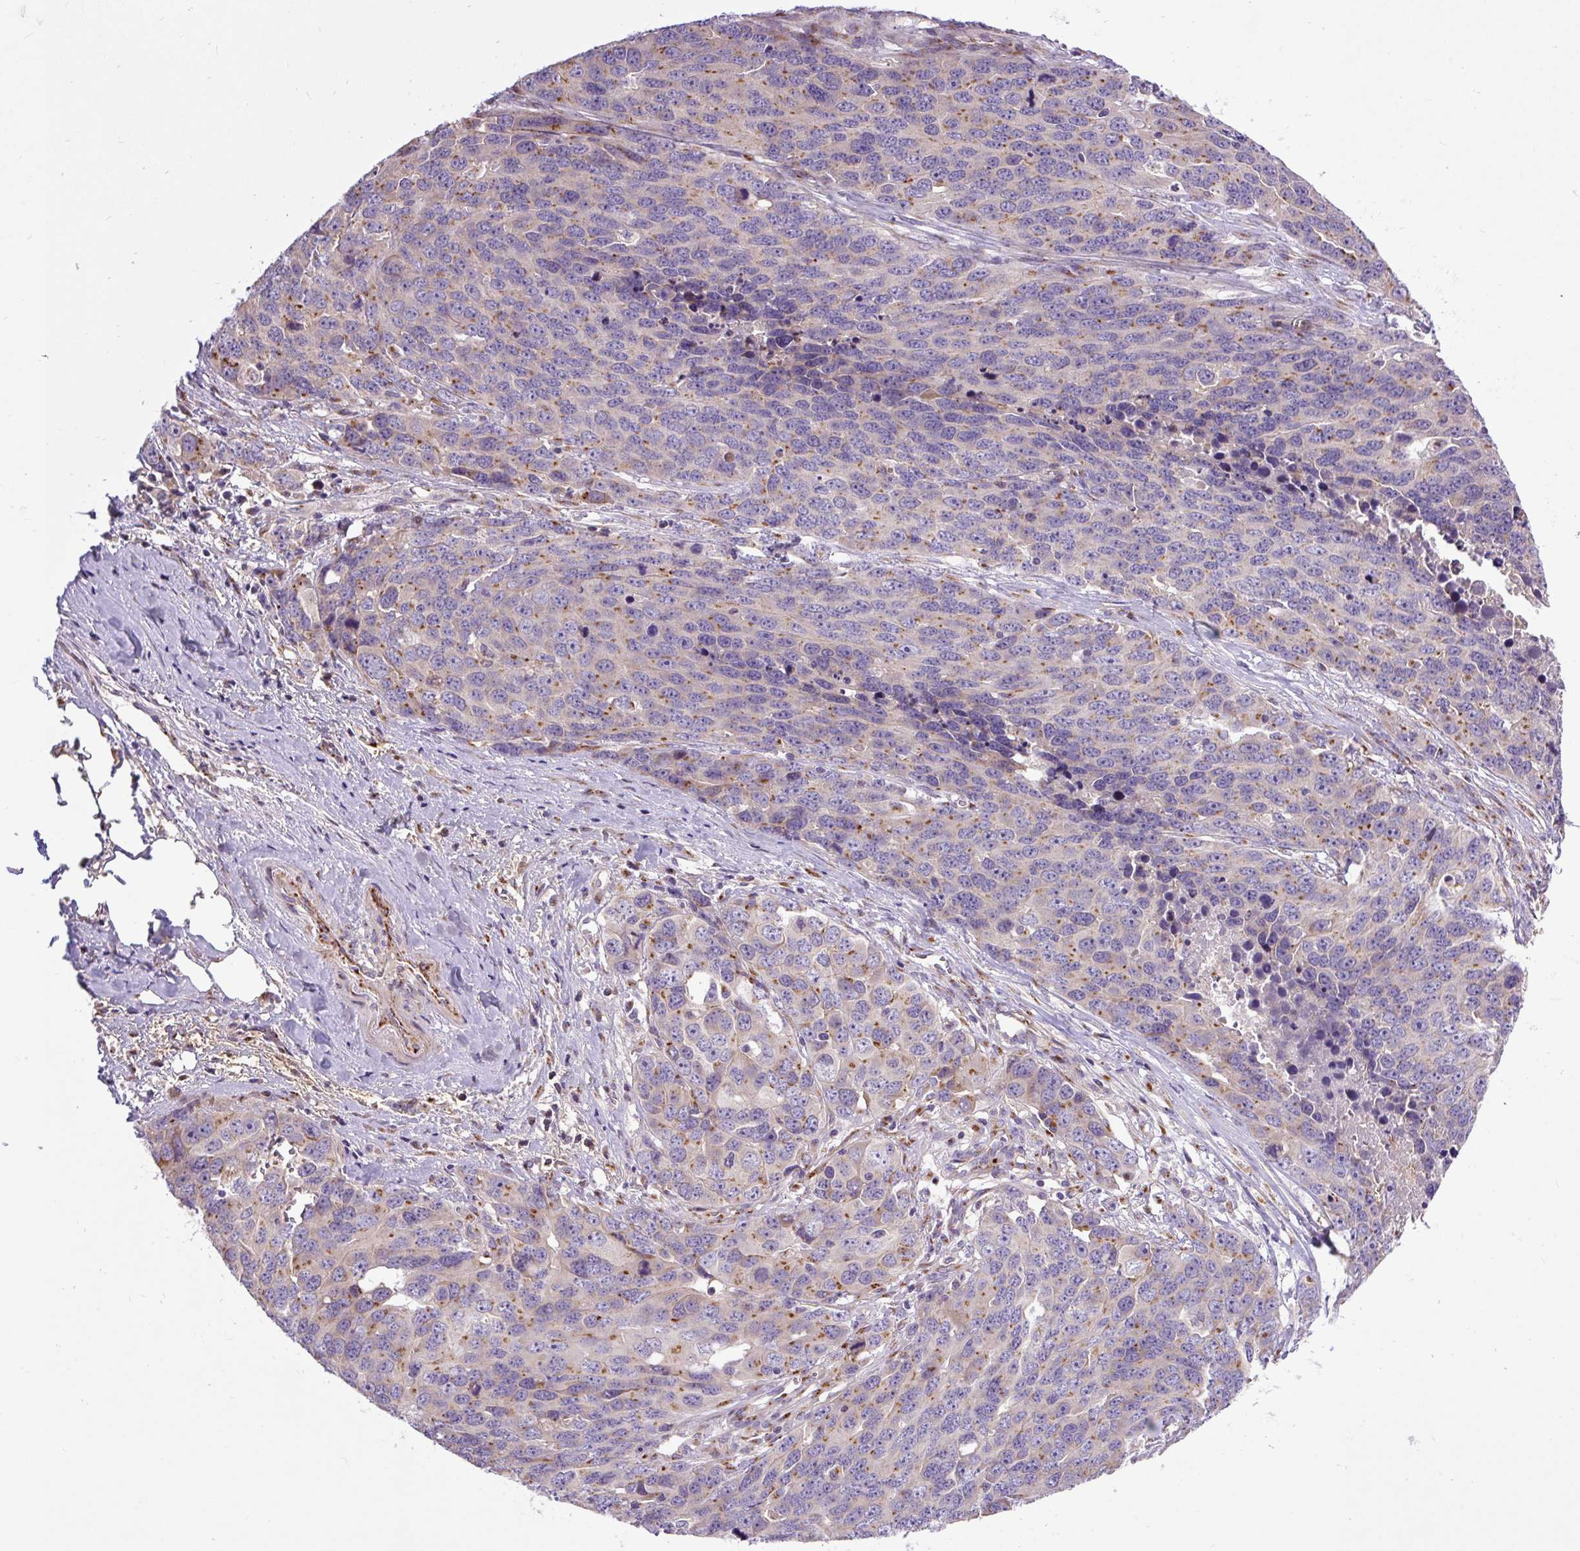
{"staining": {"intensity": "moderate", "quantity": "25%-75%", "location": "cytoplasmic/membranous"}, "tissue": "ovarian cancer", "cell_type": "Tumor cells", "image_type": "cancer", "snomed": [{"axis": "morphology", "description": "Cystadenocarcinoma, serous, NOS"}, {"axis": "topography", "description": "Ovary"}], "caption": "A medium amount of moderate cytoplasmic/membranous positivity is appreciated in approximately 25%-75% of tumor cells in serous cystadenocarcinoma (ovarian) tissue.", "gene": "MSMP", "patient": {"sex": "female", "age": 76}}